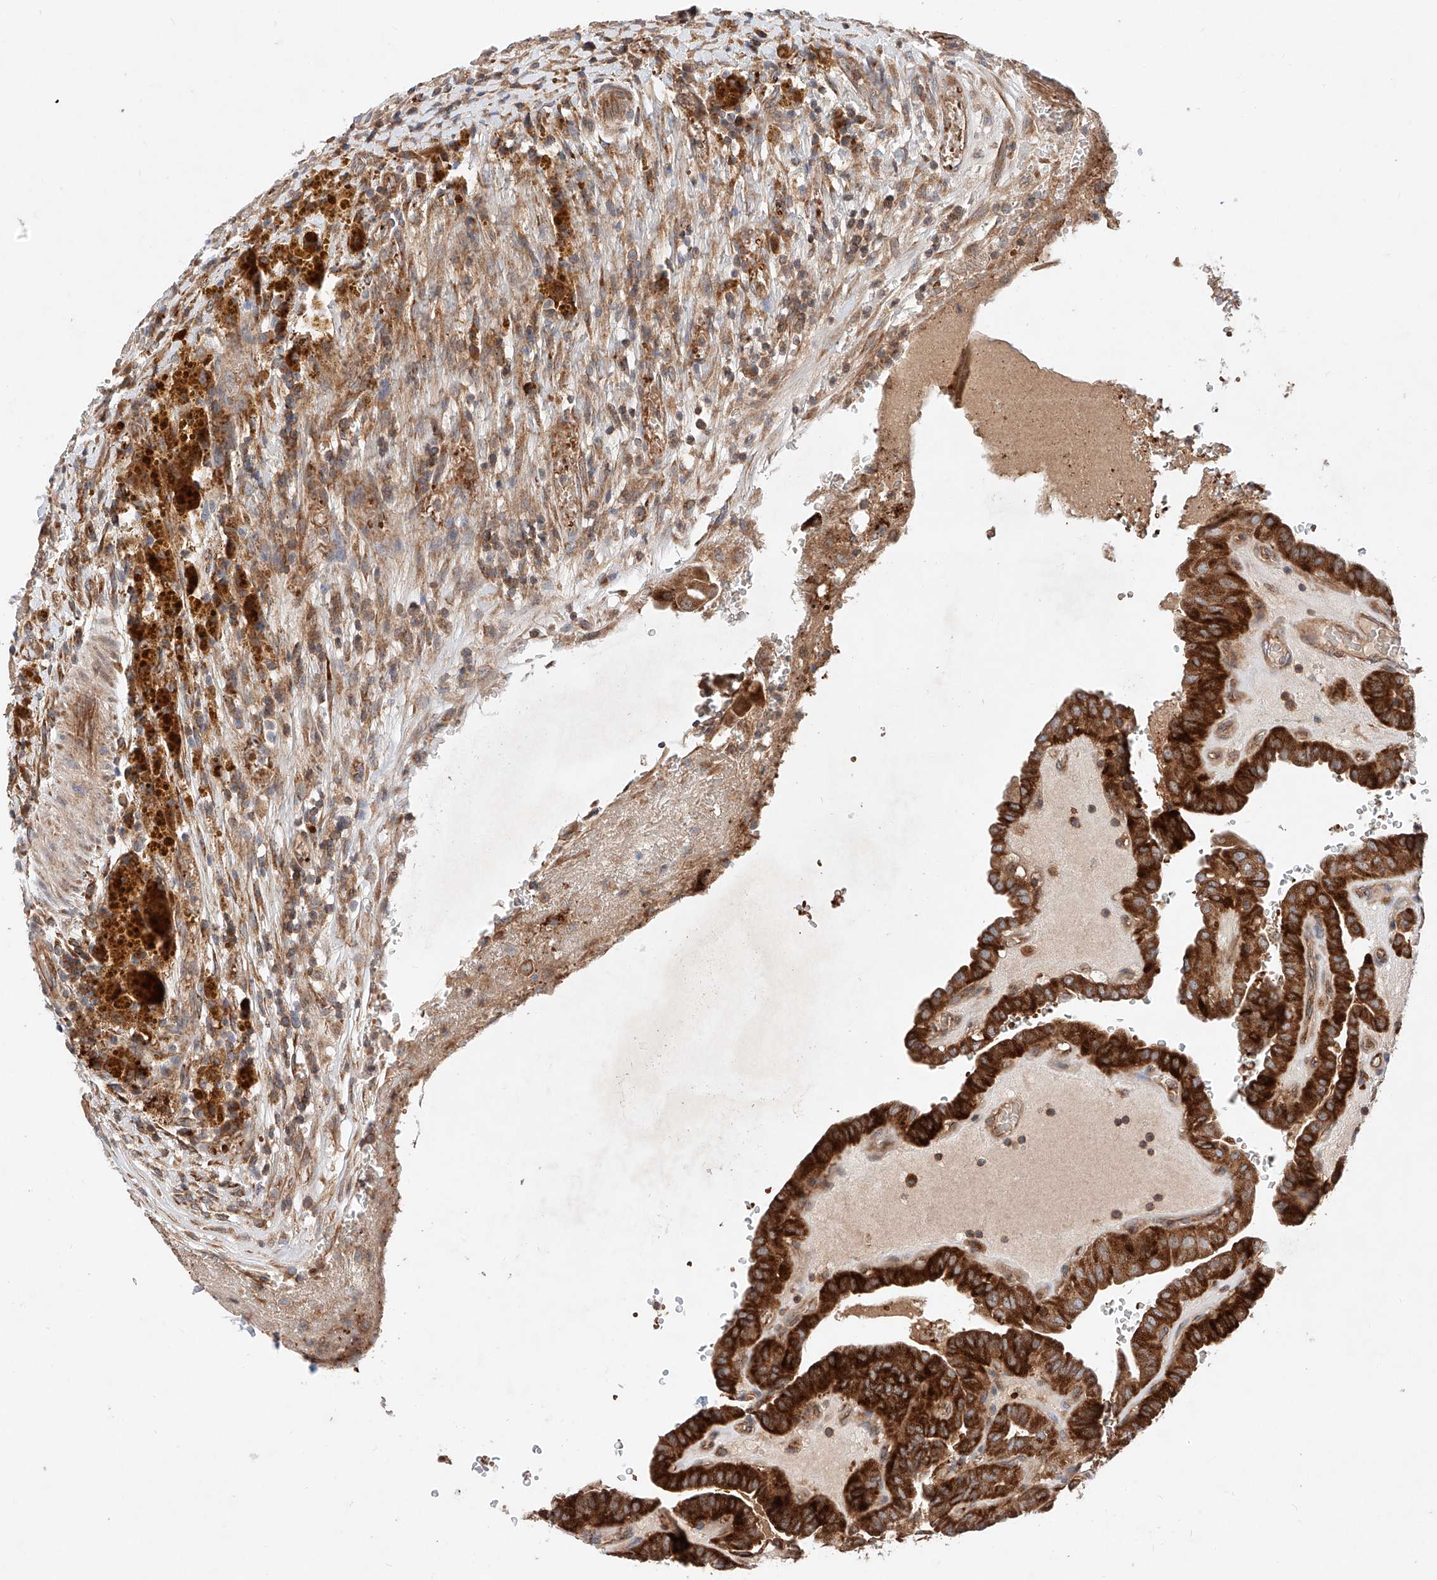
{"staining": {"intensity": "strong", "quantity": ">75%", "location": "cytoplasmic/membranous"}, "tissue": "thyroid cancer", "cell_type": "Tumor cells", "image_type": "cancer", "snomed": [{"axis": "morphology", "description": "Papillary adenocarcinoma, NOS"}, {"axis": "topography", "description": "Thyroid gland"}], "caption": "Immunohistochemistry staining of thyroid cancer, which displays high levels of strong cytoplasmic/membranous expression in about >75% of tumor cells indicating strong cytoplasmic/membranous protein staining. The staining was performed using DAB (3,3'-diaminobenzidine) (brown) for protein detection and nuclei were counterstained in hematoxylin (blue).", "gene": "NR1D1", "patient": {"sex": "male", "age": 77}}